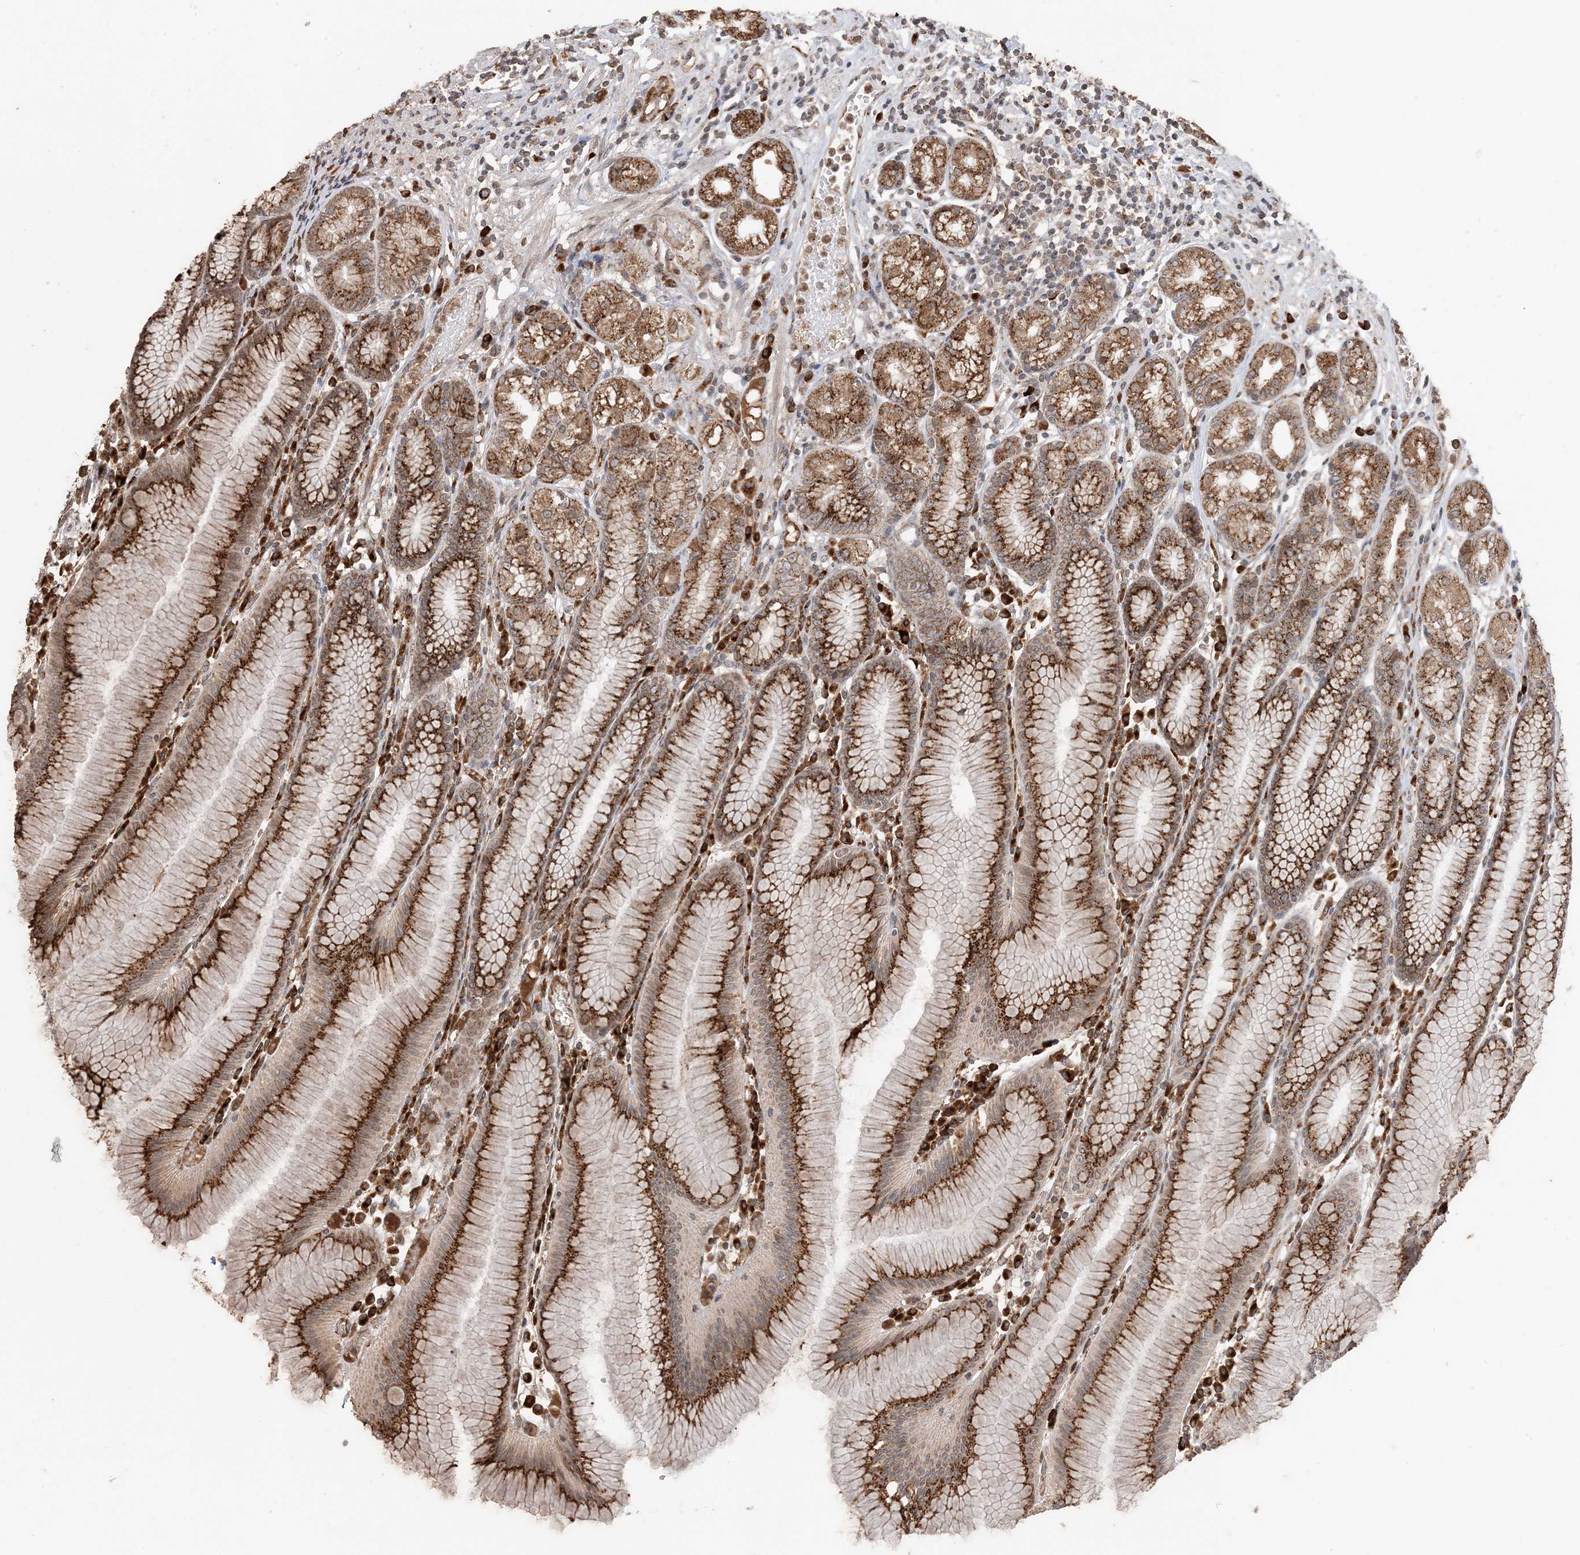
{"staining": {"intensity": "strong", "quantity": ">75%", "location": "cytoplasmic/membranous"}, "tissue": "stomach", "cell_type": "Glandular cells", "image_type": "normal", "snomed": [{"axis": "morphology", "description": "Normal tissue, NOS"}, {"axis": "topography", "description": "Stomach"}], "caption": "Protein analysis of normal stomach demonstrates strong cytoplasmic/membranous expression in approximately >75% of glandular cells. The protein is shown in brown color, while the nuclei are stained blue.", "gene": "RER1", "patient": {"sex": "female", "age": 57}}